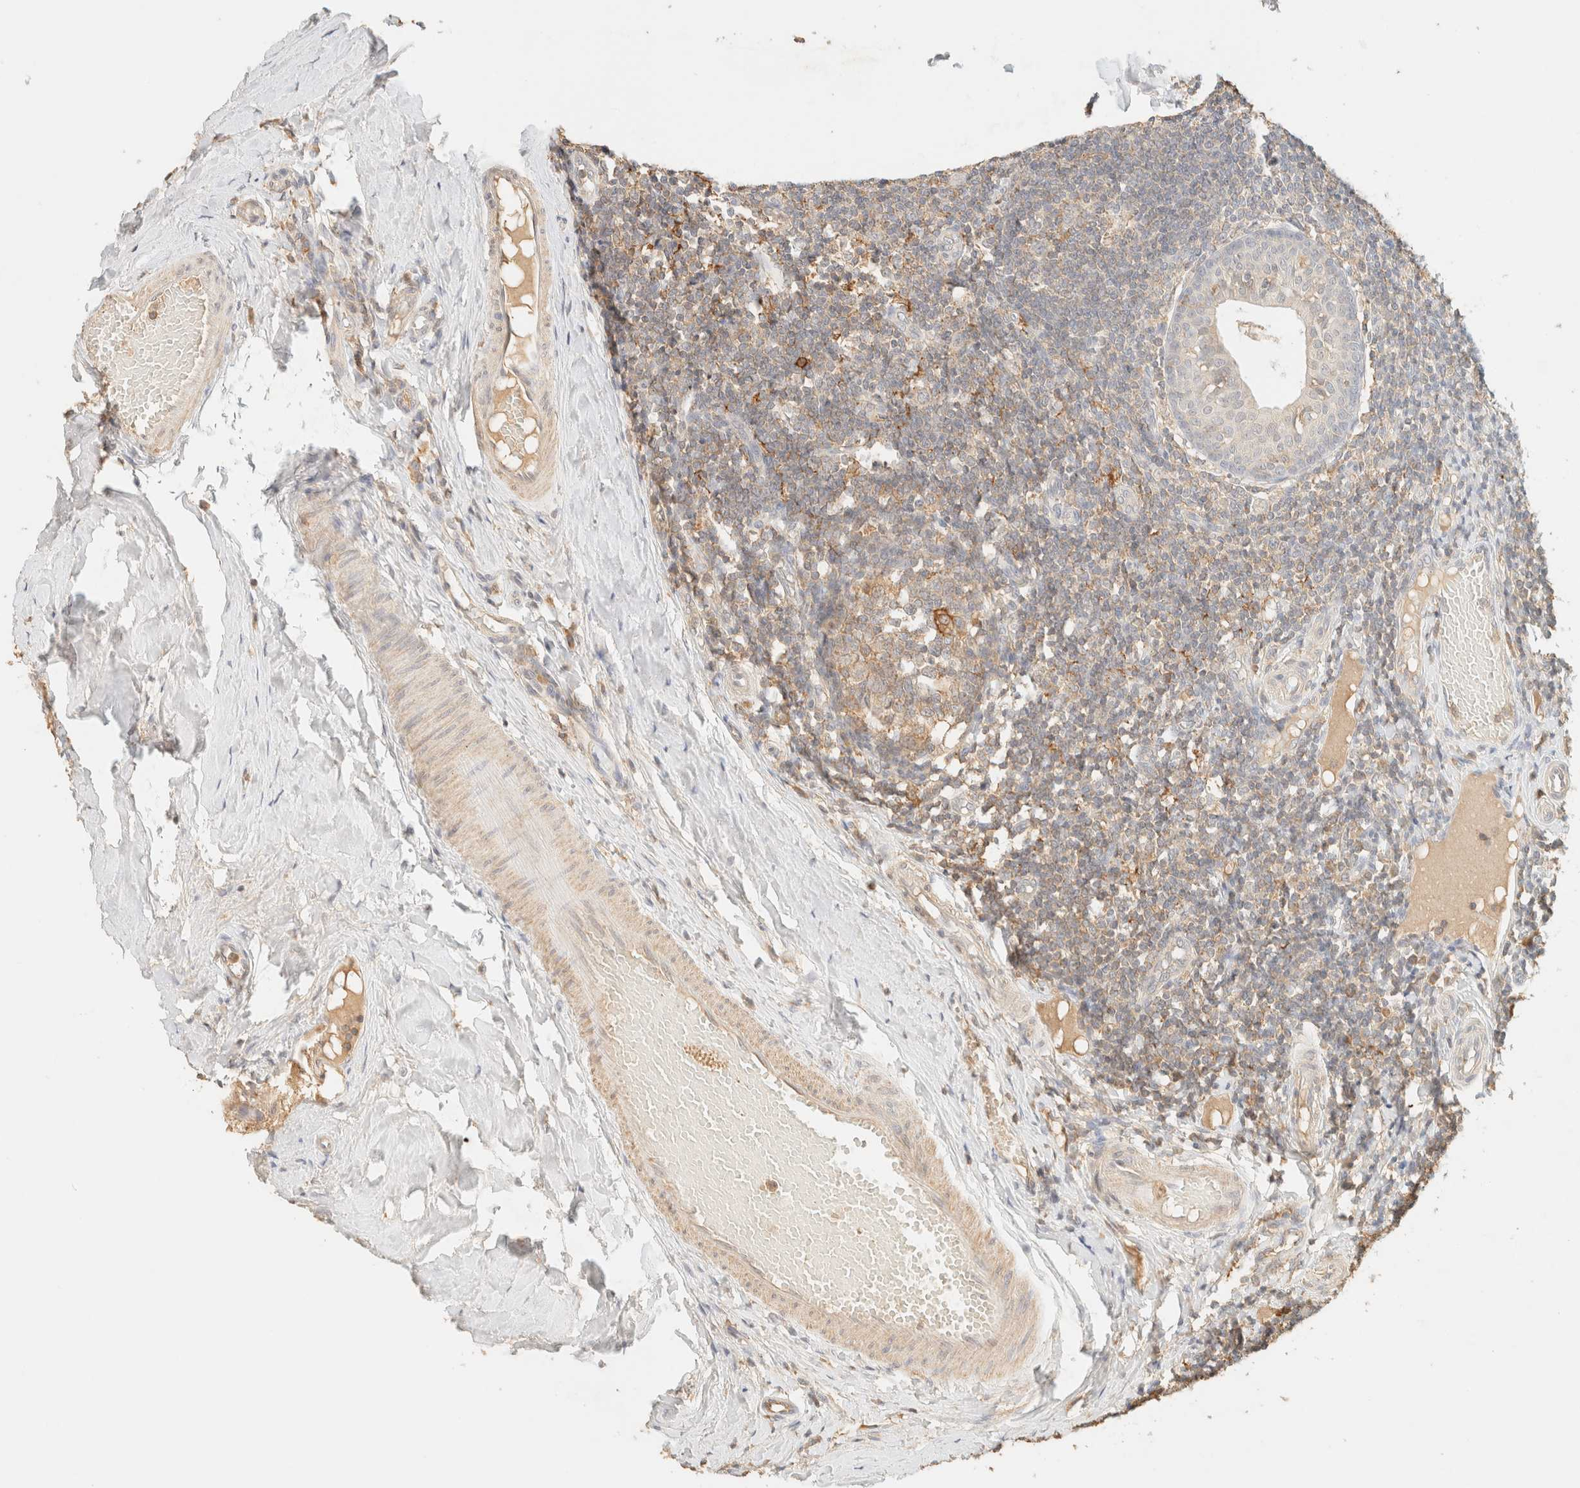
{"staining": {"intensity": "moderate", "quantity": "<25%", "location": "cytoplasmic/membranous"}, "tissue": "tonsil", "cell_type": "Germinal center cells", "image_type": "normal", "snomed": [{"axis": "morphology", "description": "Normal tissue, NOS"}, {"axis": "topography", "description": "Tonsil"}], "caption": "Germinal center cells display moderate cytoplasmic/membranous positivity in about <25% of cells in unremarkable tonsil. Immunohistochemistry stains the protein in brown and the nuclei are stained blue.", "gene": "TIMD4", "patient": {"sex": "female", "age": 19}}